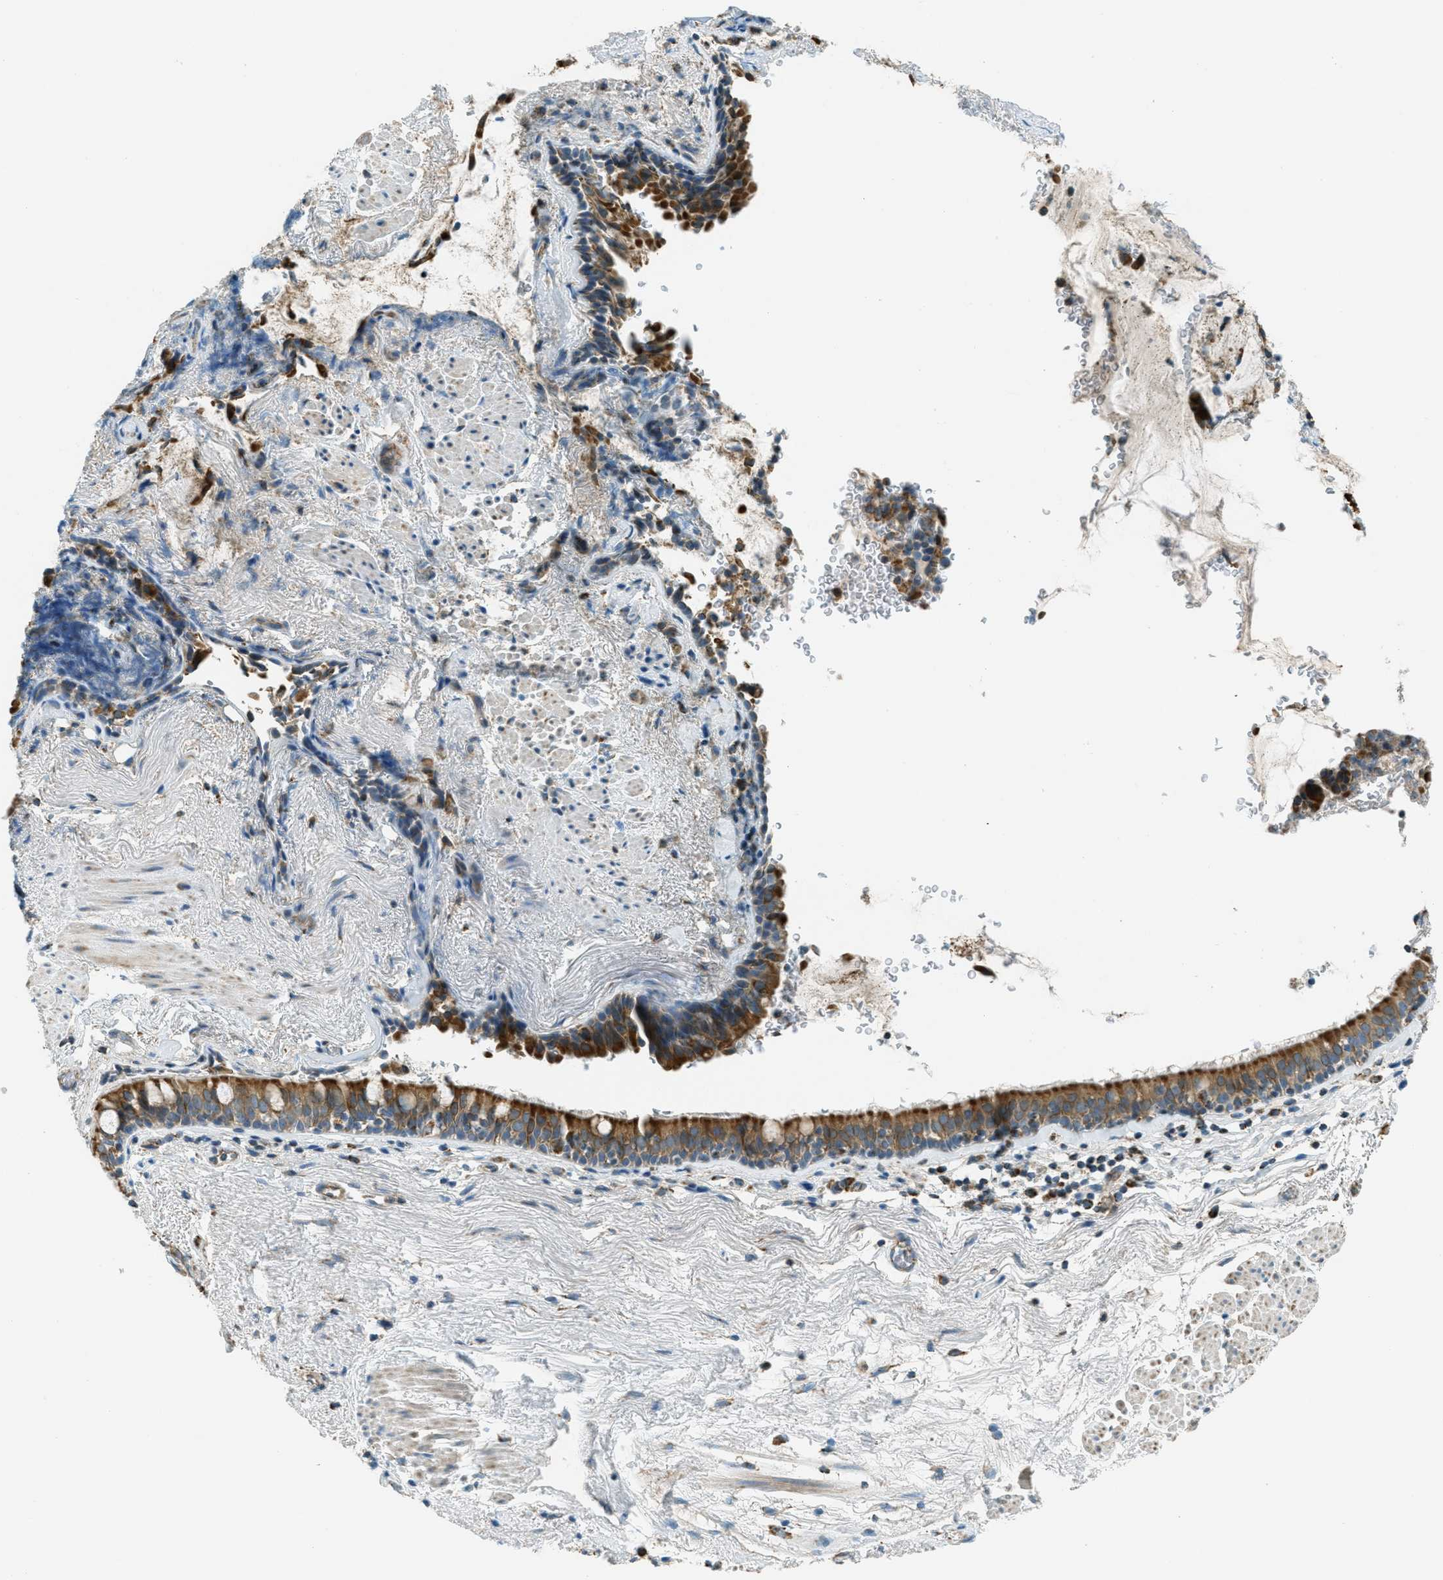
{"staining": {"intensity": "moderate", "quantity": ">75%", "location": "cytoplasmic/membranous"}, "tissue": "bronchus", "cell_type": "Respiratory epithelial cells", "image_type": "normal", "snomed": [{"axis": "morphology", "description": "Normal tissue, NOS"}, {"axis": "morphology", "description": "Inflammation, NOS"}, {"axis": "topography", "description": "Cartilage tissue"}, {"axis": "topography", "description": "Bronchus"}], "caption": "A brown stain highlights moderate cytoplasmic/membranous expression of a protein in respiratory epithelial cells of unremarkable human bronchus.", "gene": "CHST15", "patient": {"sex": "male", "age": 77}}